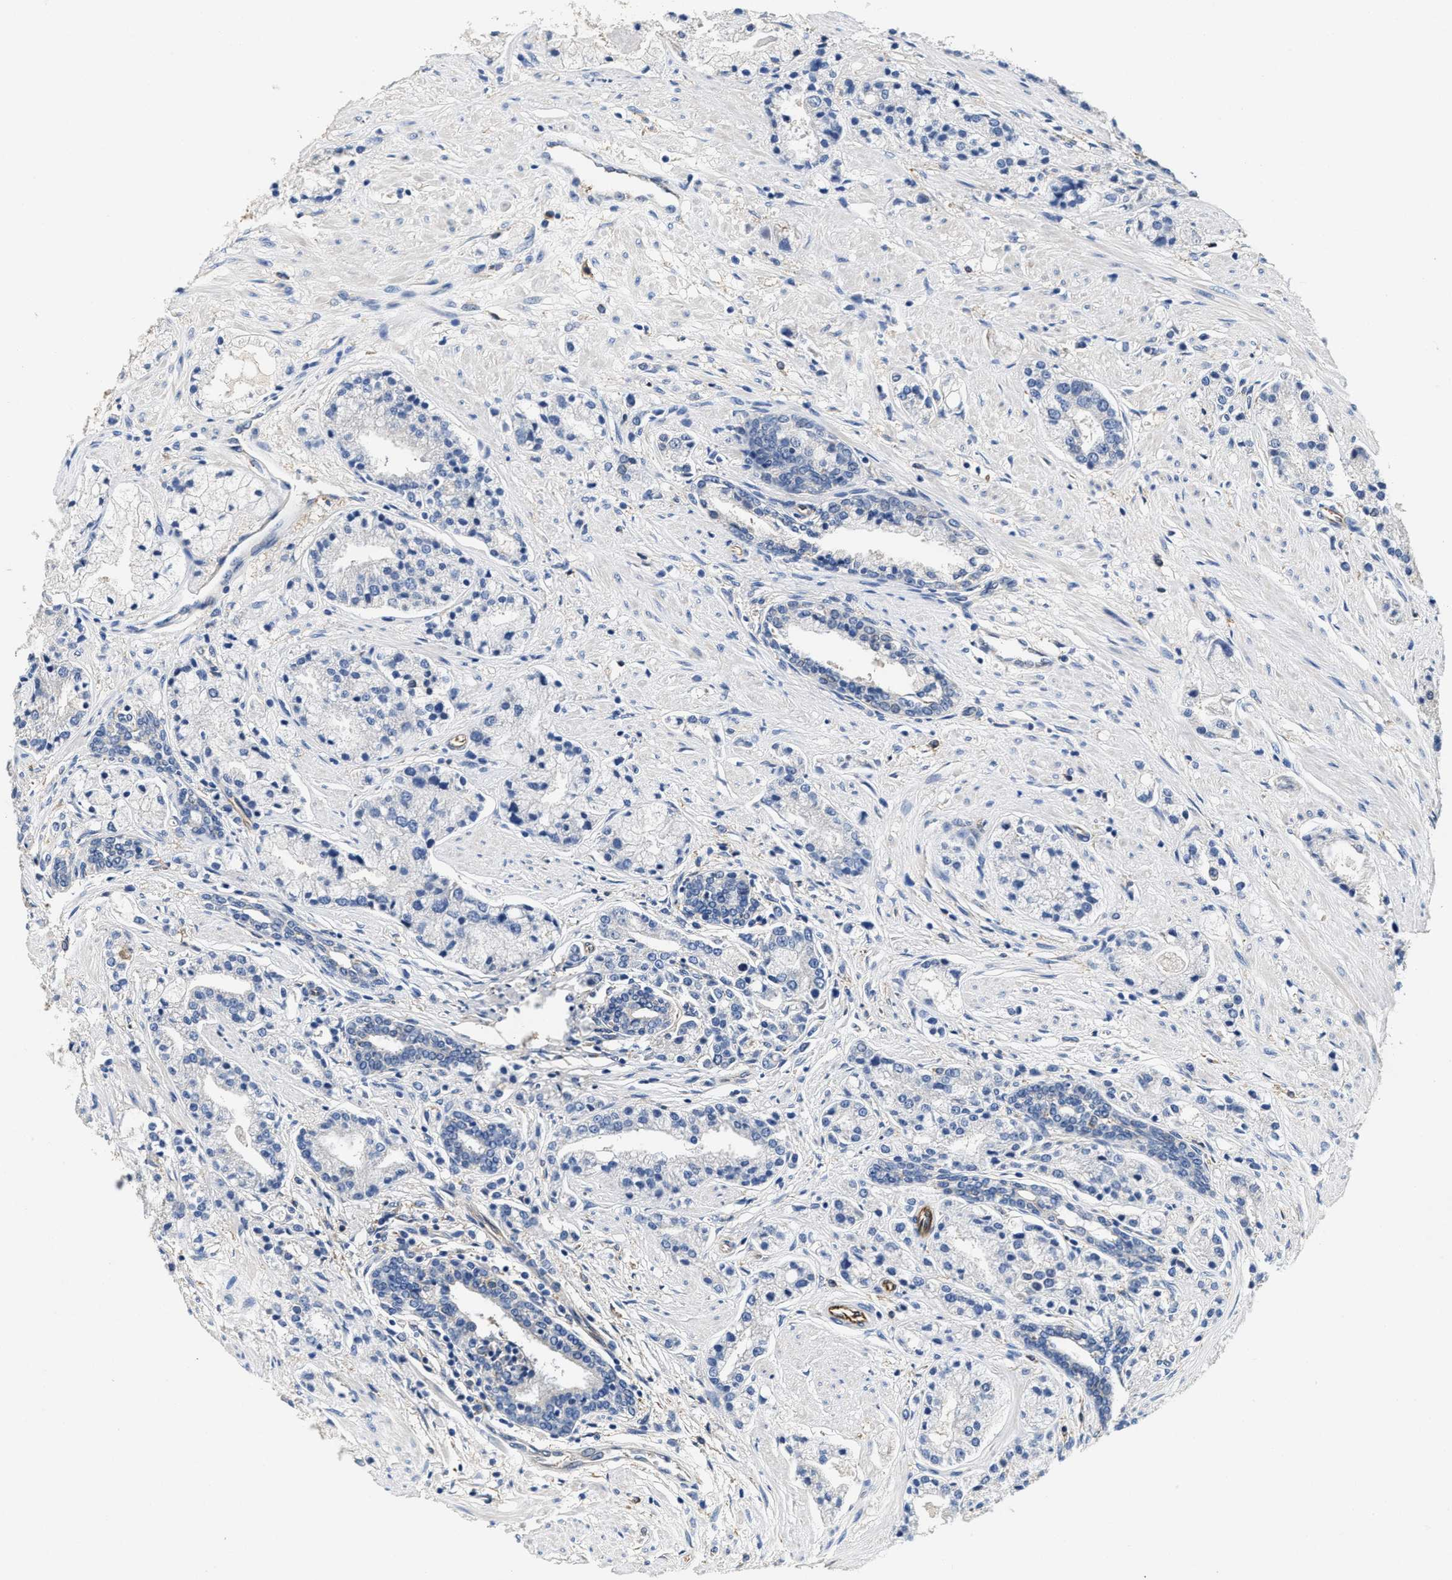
{"staining": {"intensity": "negative", "quantity": "none", "location": "none"}, "tissue": "prostate cancer", "cell_type": "Tumor cells", "image_type": "cancer", "snomed": [{"axis": "morphology", "description": "Adenocarcinoma, High grade"}, {"axis": "topography", "description": "Prostate"}], "caption": "The immunohistochemistry (IHC) micrograph has no significant staining in tumor cells of prostate high-grade adenocarcinoma tissue.", "gene": "PEG10", "patient": {"sex": "male", "age": 50}}